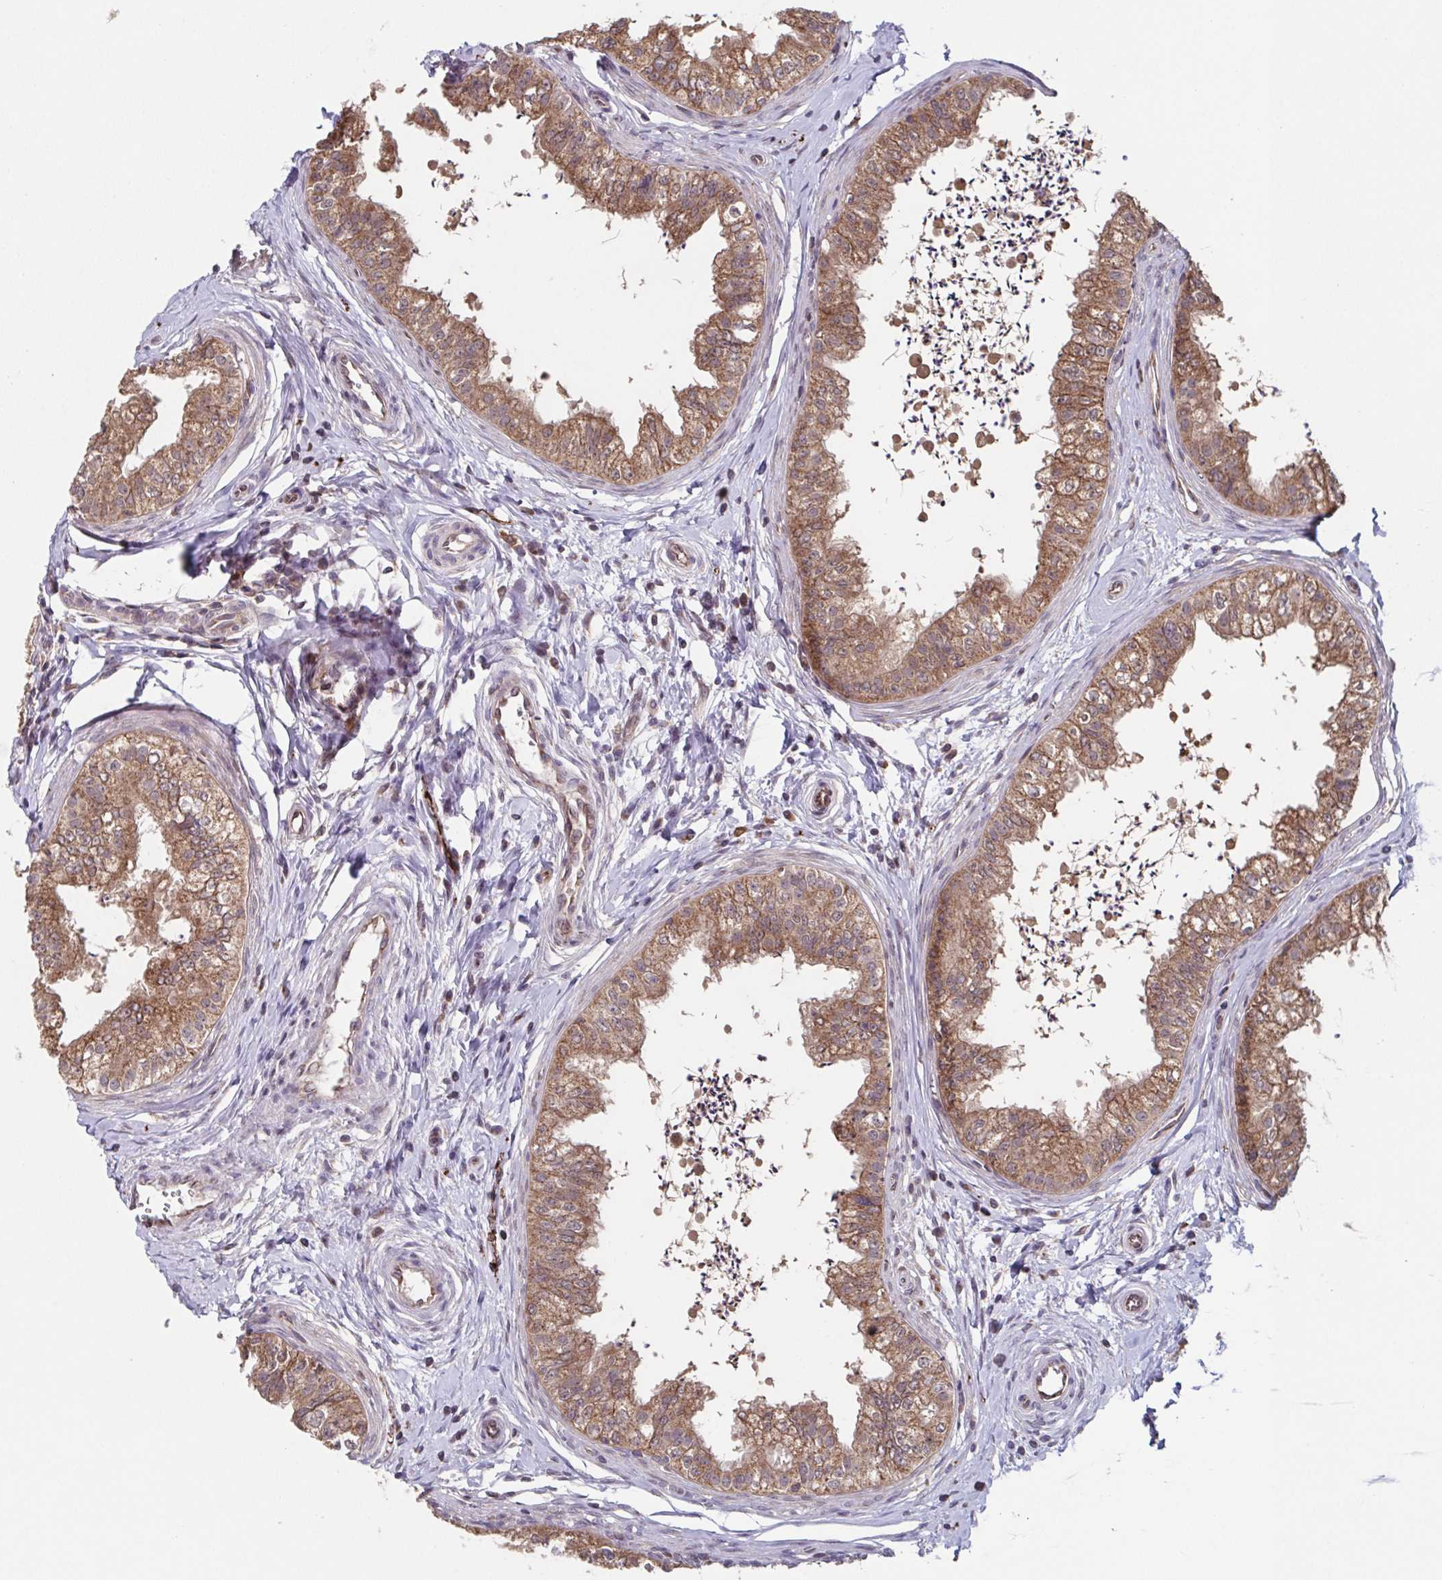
{"staining": {"intensity": "moderate", "quantity": ">75%", "location": "cytoplasmic/membranous"}, "tissue": "epididymis", "cell_type": "Glandular cells", "image_type": "normal", "snomed": [{"axis": "morphology", "description": "Normal tissue, NOS"}, {"axis": "topography", "description": "Epididymis"}], "caption": "DAB immunohistochemical staining of normal human epididymis shows moderate cytoplasmic/membranous protein expression in approximately >75% of glandular cells.", "gene": "TTC19", "patient": {"sex": "male", "age": 24}}